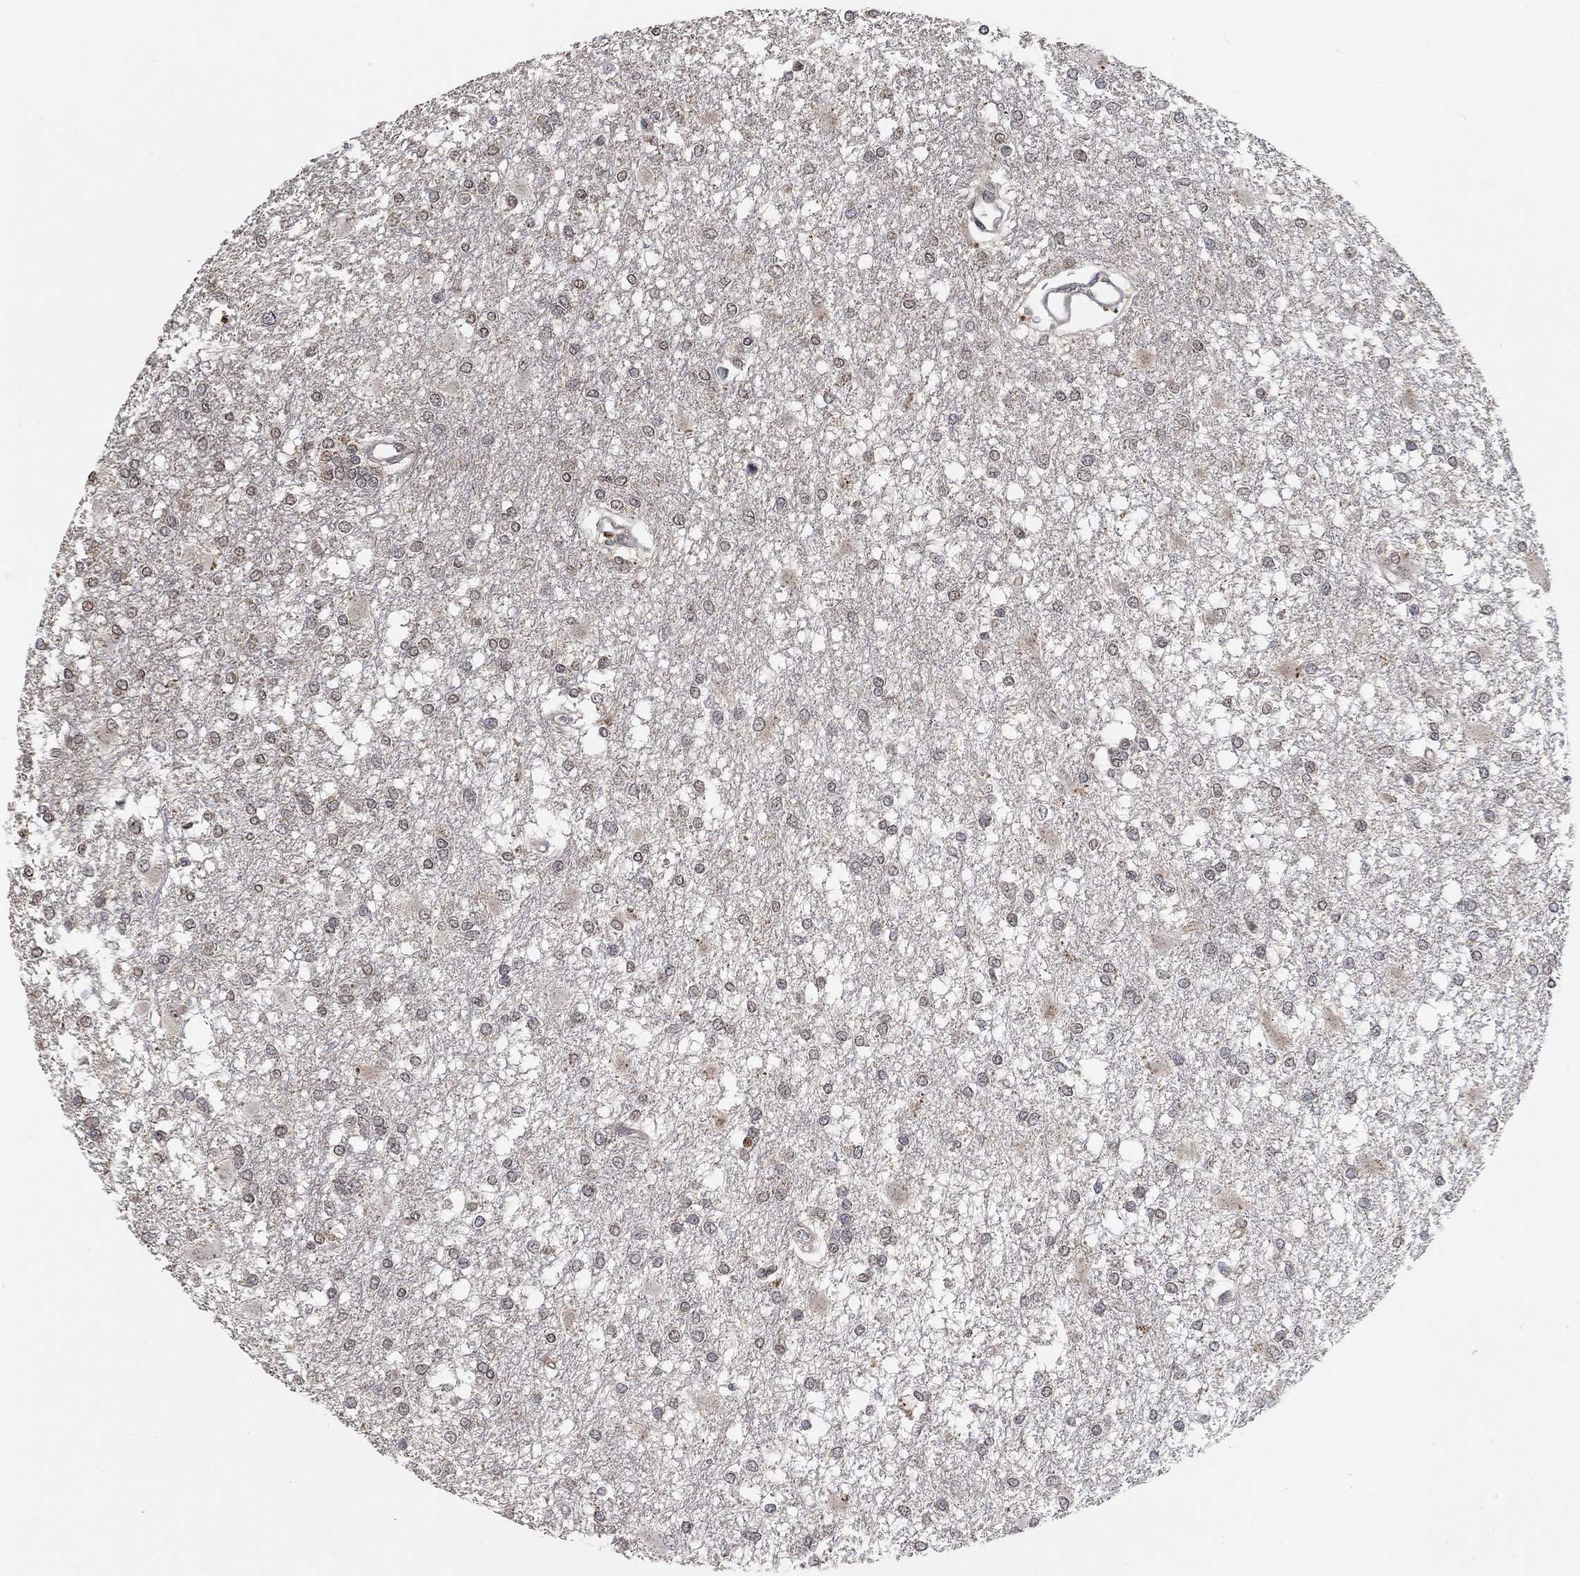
{"staining": {"intensity": "negative", "quantity": "none", "location": "none"}, "tissue": "glioma", "cell_type": "Tumor cells", "image_type": "cancer", "snomed": [{"axis": "morphology", "description": "Glioma, malignant, High grade"}, {"axis": "topography", "description": "Cerebral cortex"}], "caption": "A photomicrograph of glioma stained for a protein reveals no brown staining in tumor cells.", "gene": "THAP8", "patient": {"sex": "male", "age": 79}}